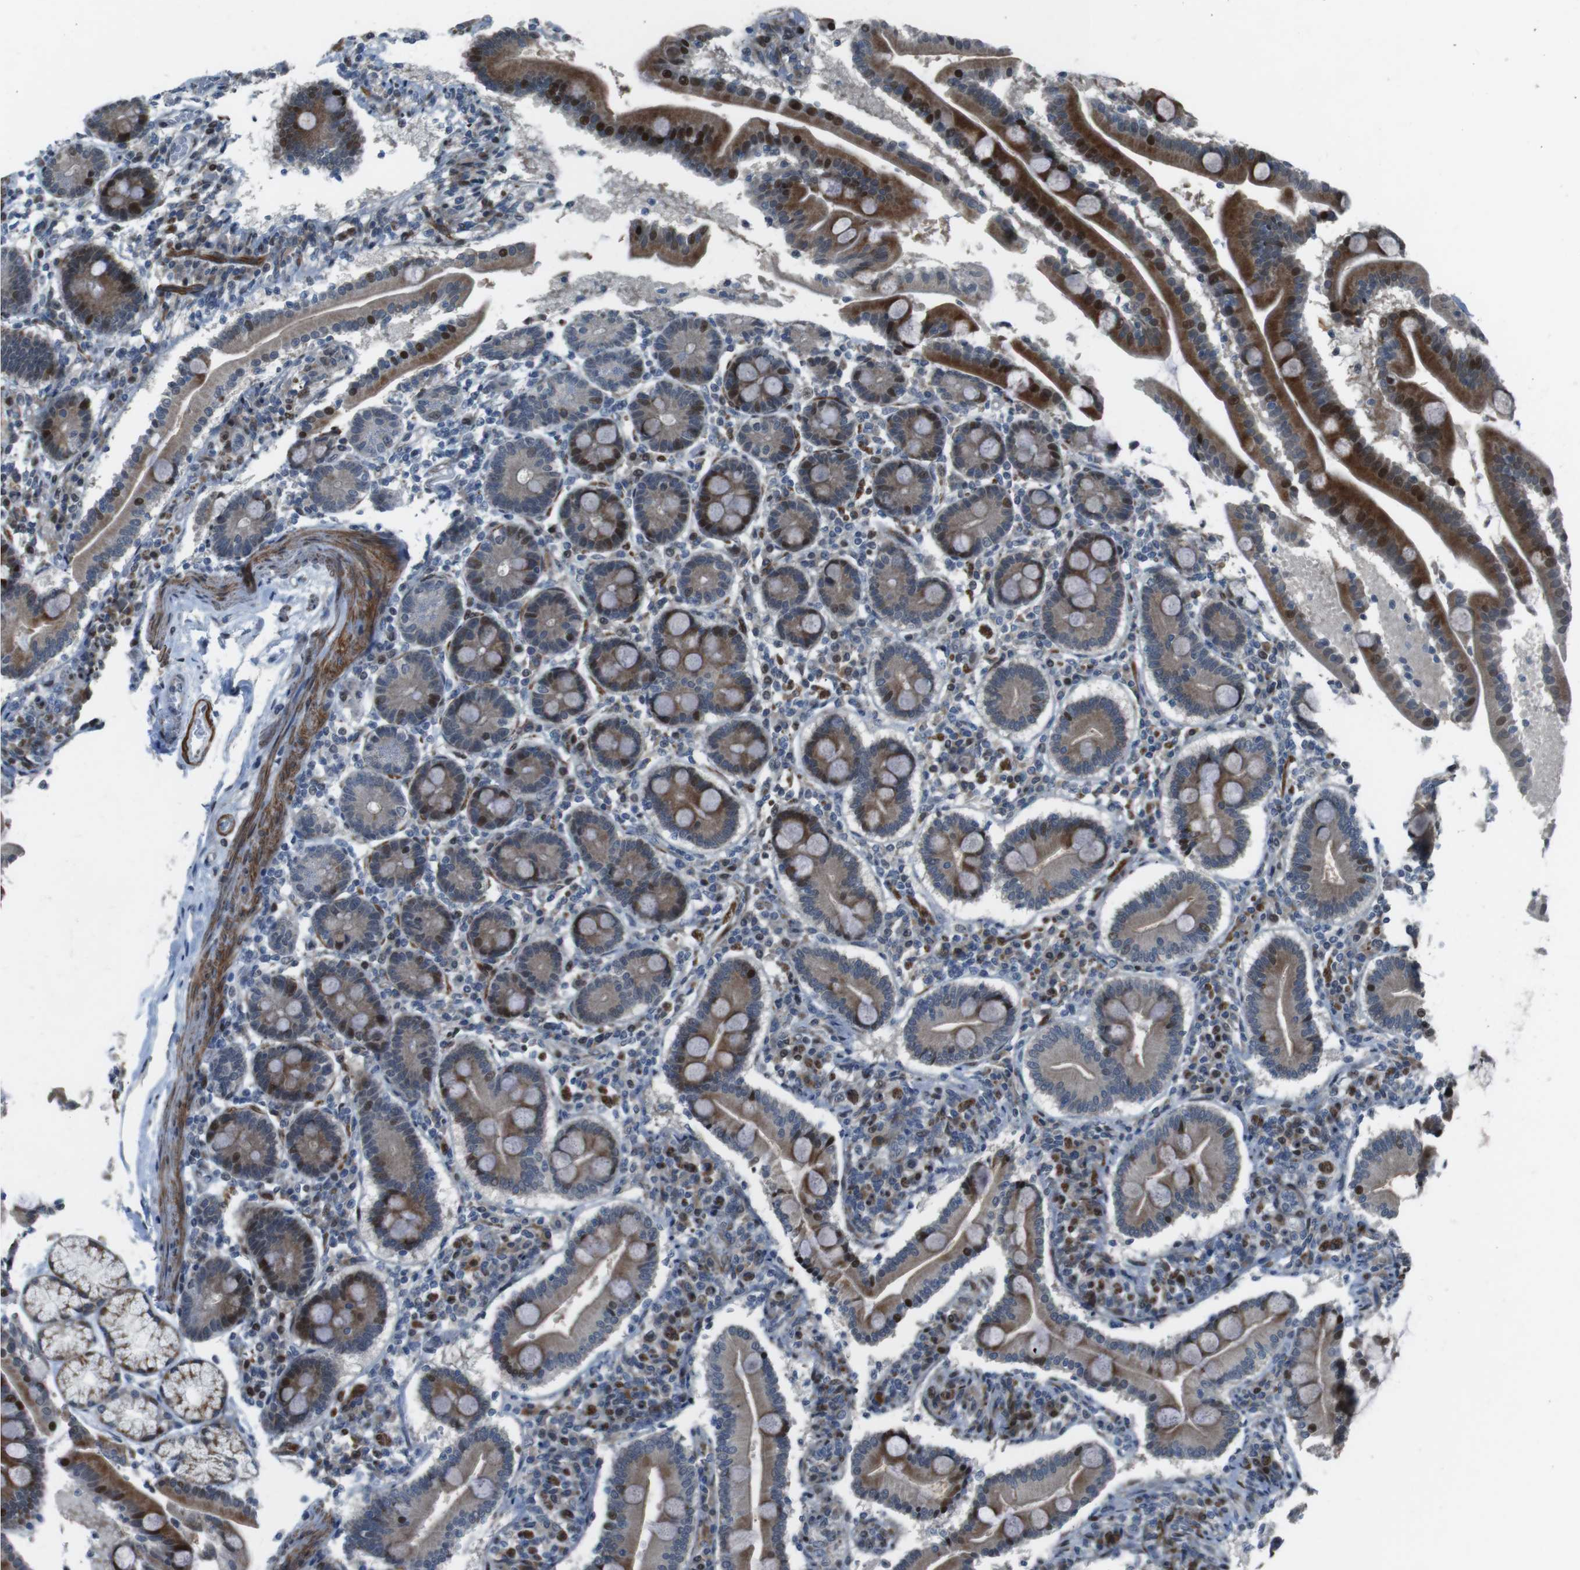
{"staining": {"intensity": "strong", "quantity": "25%-75%", "location": "cytoplasmic/membranous,nuclear"}, "tissue": "duodenum", "cell_type": "Glandular cells", "image_type": "normal", "snomed": [{"axis": "morphology", "description": "Normal tissue, NOS"}, {"axis": "topography", "description": "Duodenum"}], "caption": "DAB immunohistochemical staining of normal human duodenum shows strong cytoplasmic/membranous,nuclear protein expression in about 25%-75% of glandular cells. (DAB (3,3'-diaminobenzidine) IHC with brightfield microscopy, high magnification).", "gene": "PBRM1", "patient": {"sex": "male", "age": 54}}